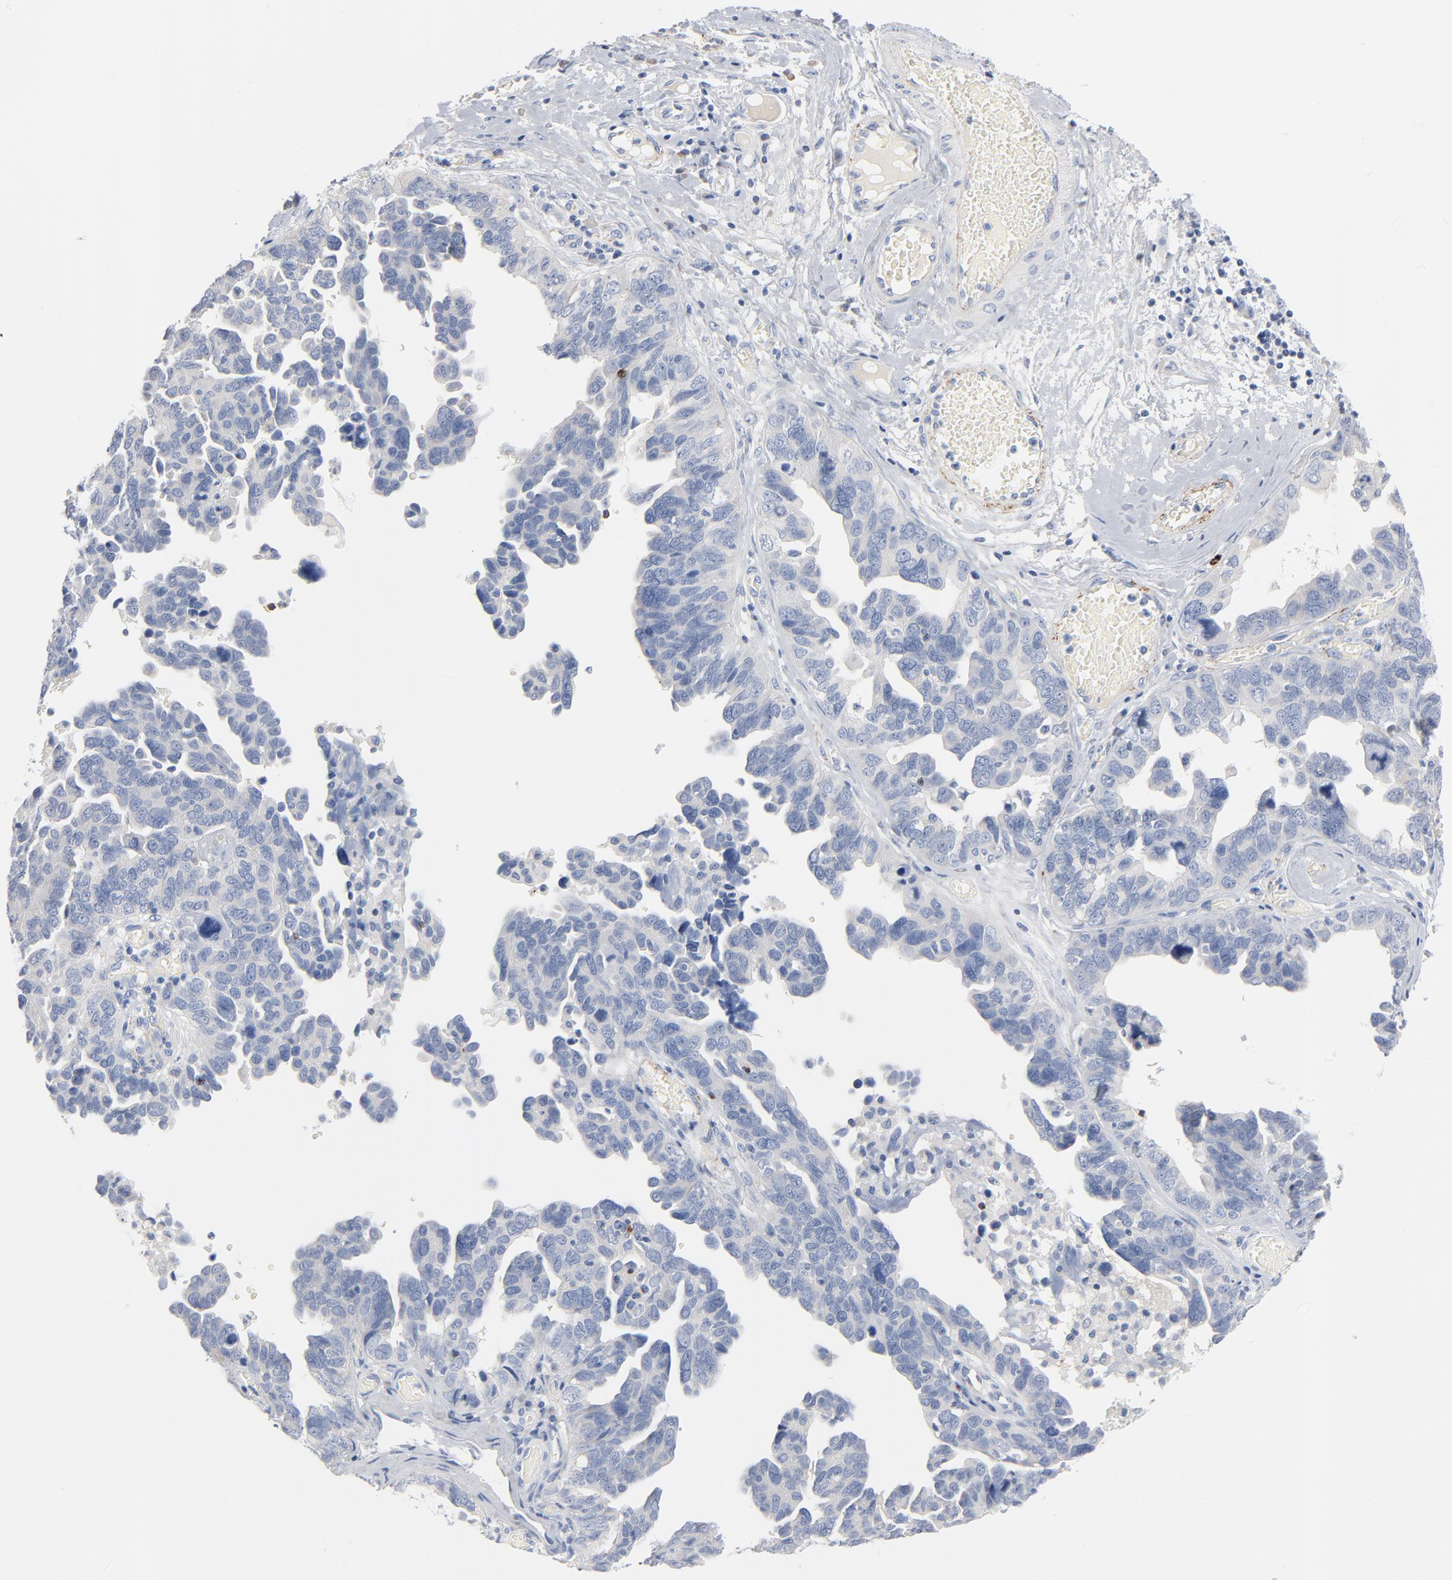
{"staining": {"intensity": "negative", "quantity": "none", "location": "none"}, "tissue": "ovarian cancer", "cell_type": "Tumor cells", "image_type": "cancer", "snomed": [{"axis": "morphology", "description": "Cystadenocarcinoma, serous, NOS"}, {"axis": "topography", "description": "Ovary"}], "caption": "IHC micrograph of neoplastic tissue: human ovarian serous cystadenocarcinoma stained with DAB (3,3'-diaminobenzidine) displays no significant protein expression in tumor cells.", "gene": "GZMB", "patient": {"sex": "female", "age": 64}}